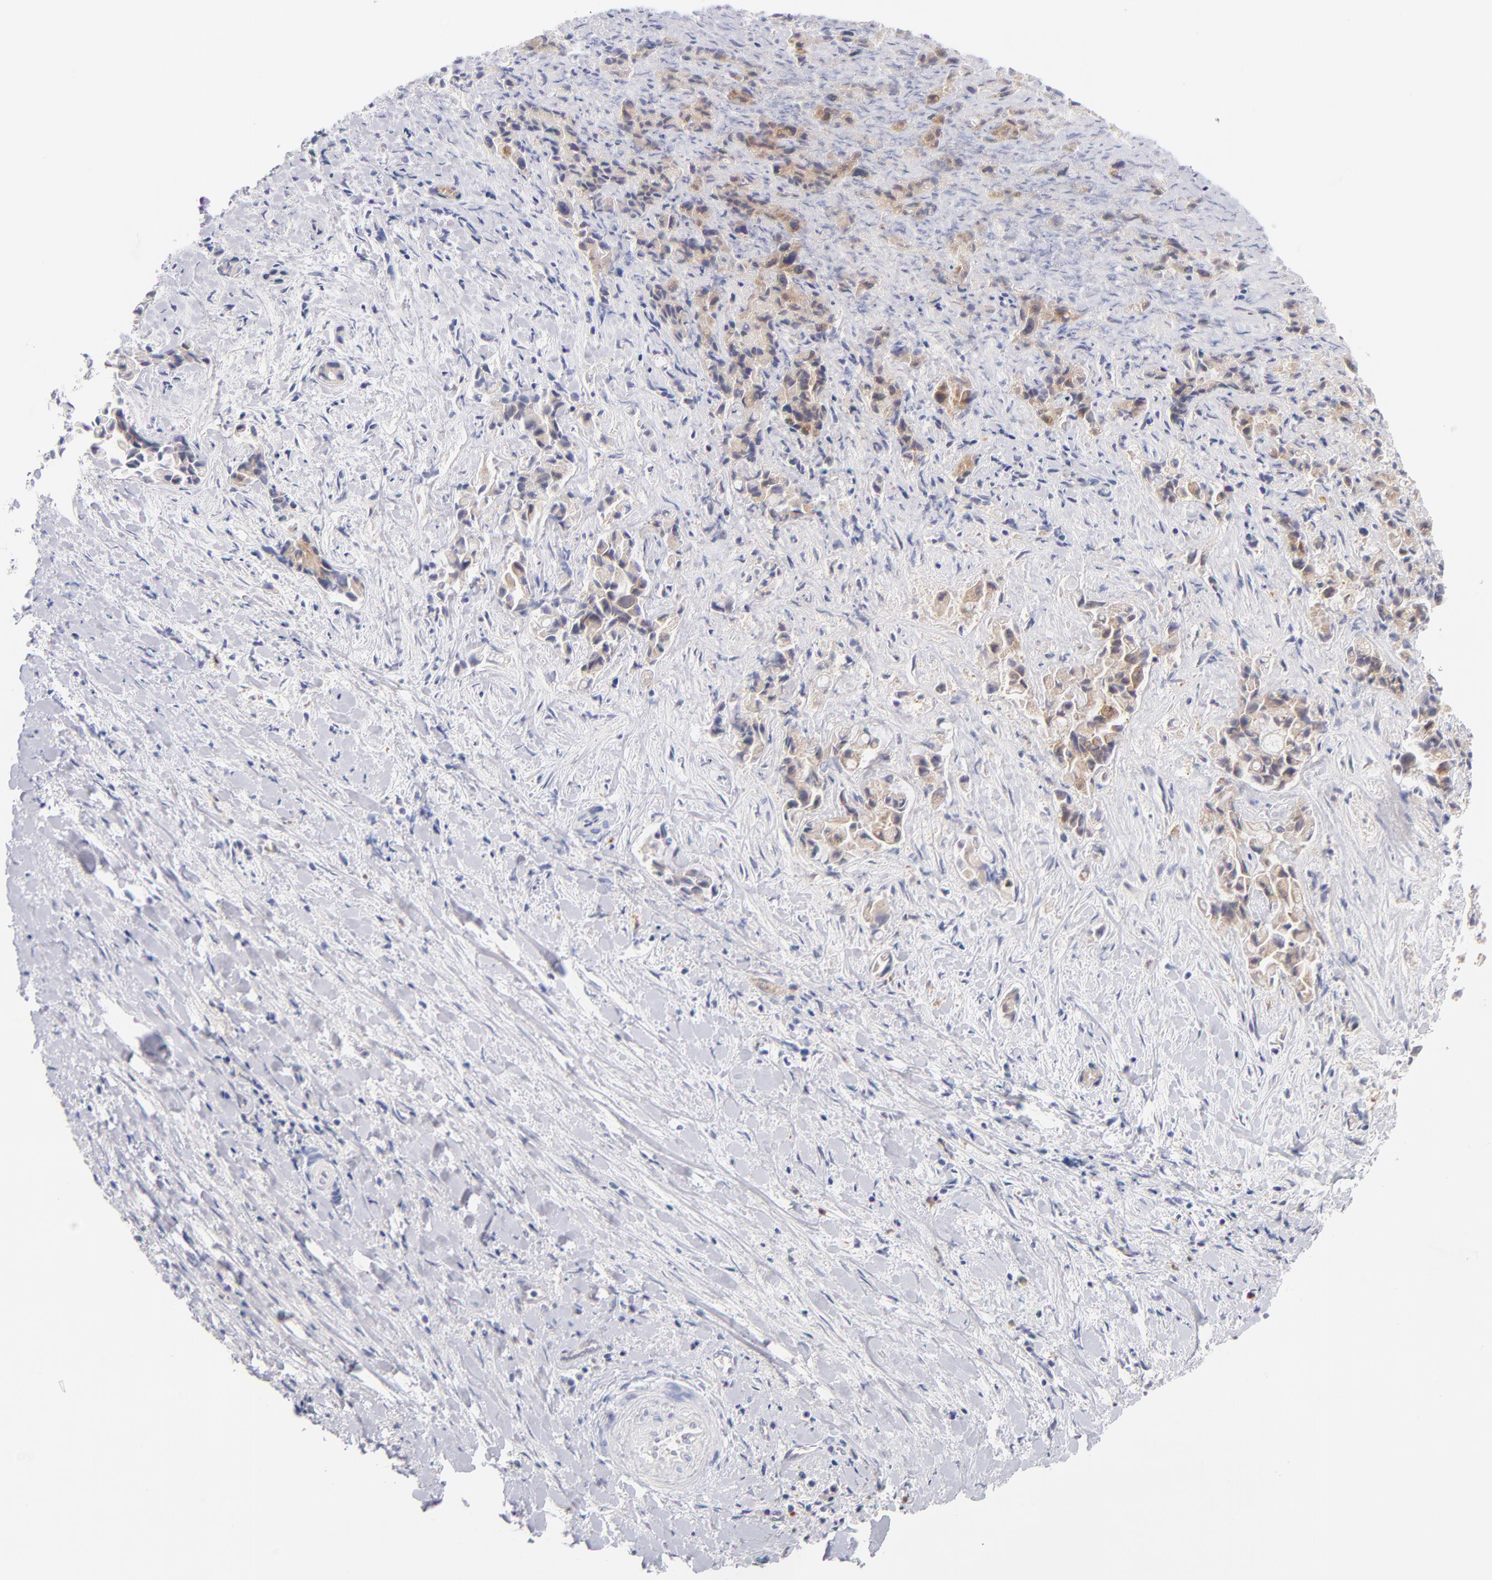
{"staining": {"intensity": "moderate", "quantity": "25%-75%", "location": "cytoplasmic/membranous"}, "tissue": "liver cancer", "cell_type": "Tumor cells", "image_type": "cancer", "snomed": [{"axis": "morphology", "description": "Cholangiocarcinoma"}, {"axis": "topography", "description": "Liver"}], "caption": "High-power microscopy captured an IHC micrograph of liver cholangiocarcinoma, revealing moderate cytoplasmic/membranous staining in about 25%-75% of tumor cells. (DAB = brown stain, brightfield microscopy at high magnification).", "gene": "BID", "patient": {"sex": "male", "age": 57}}